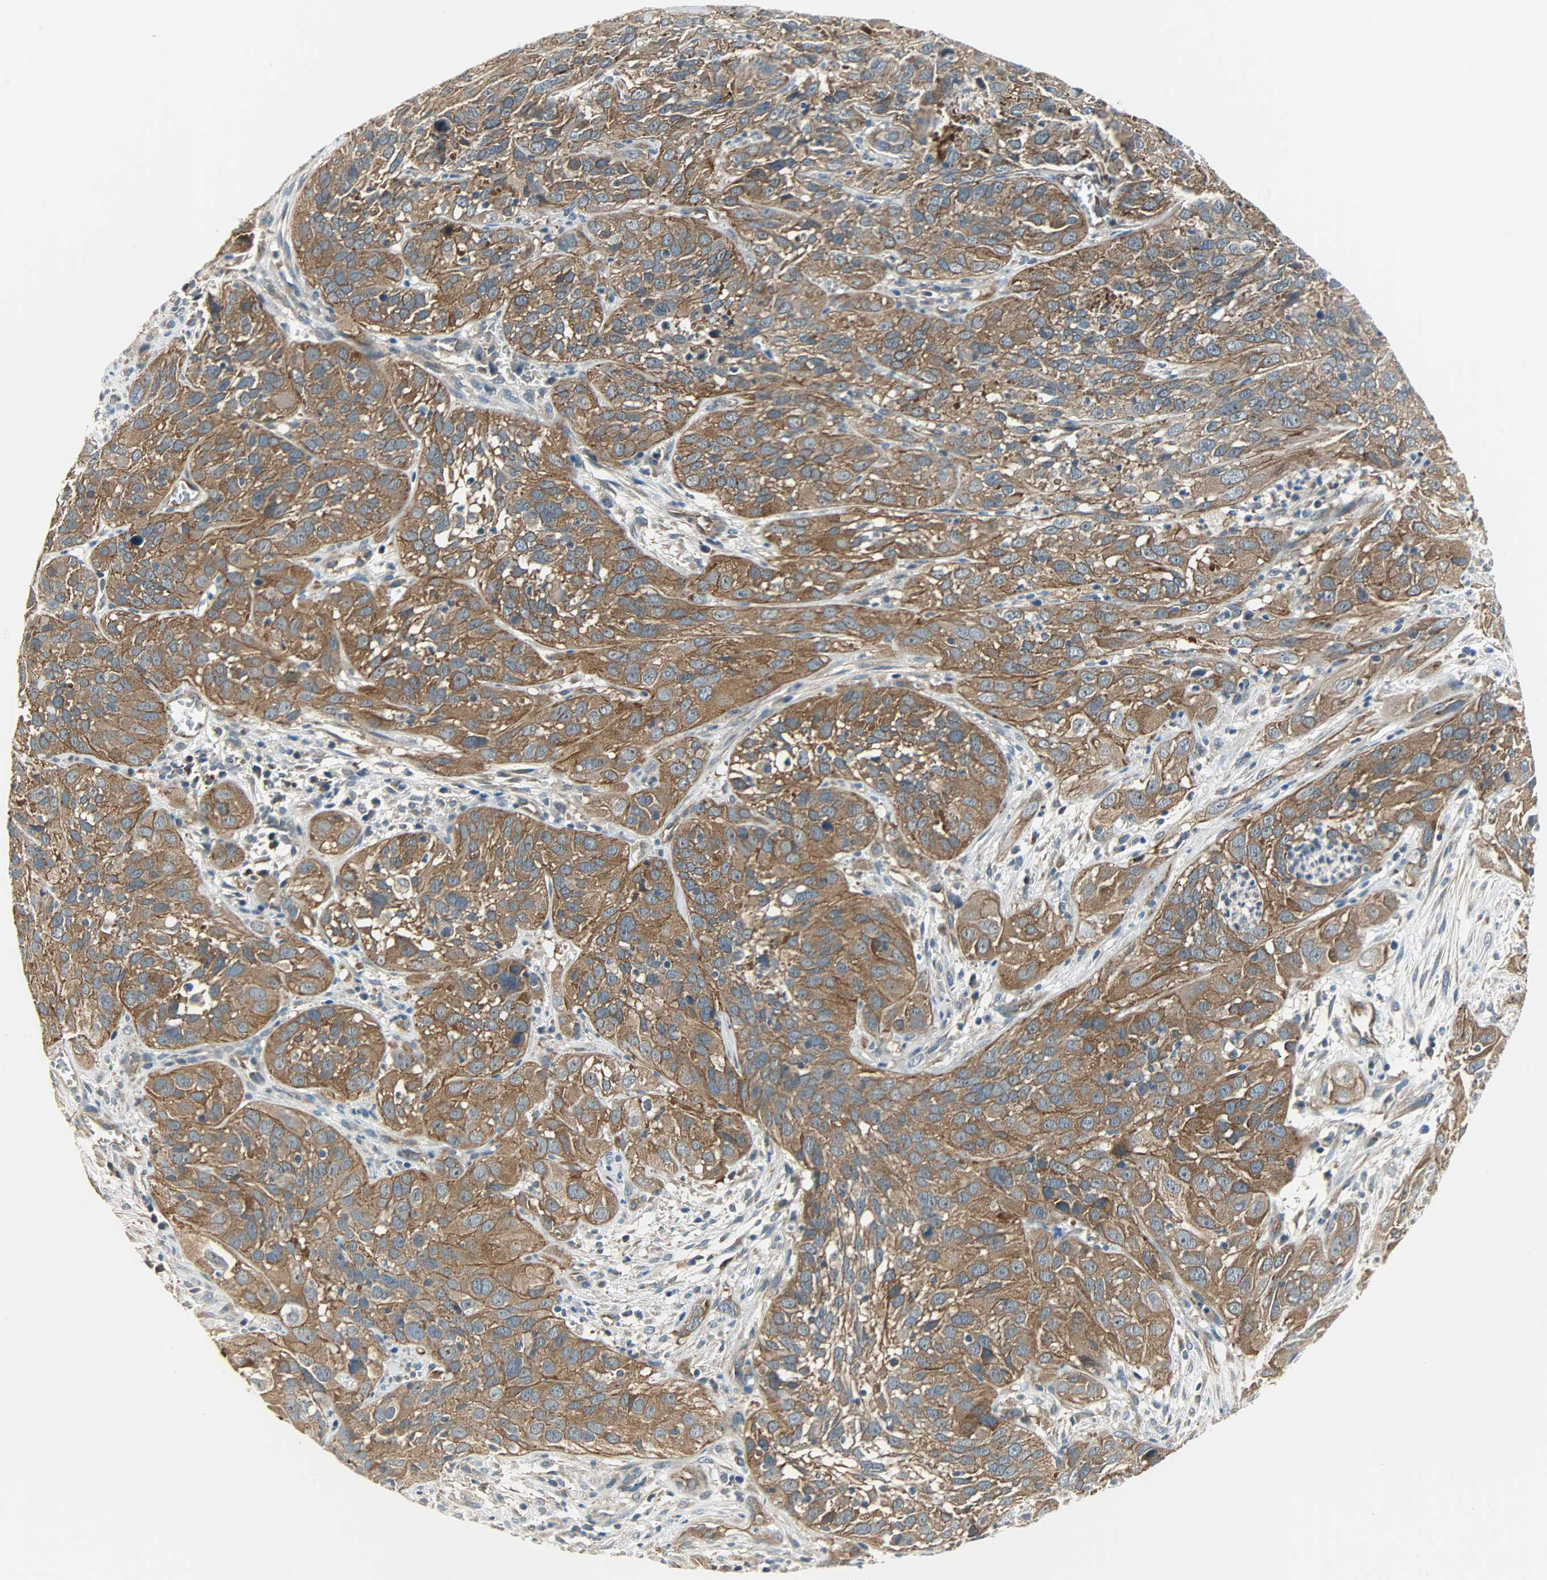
{"staining": {"intensity": "moderate", "quantity": ">75%", "location": "cytoplasmic/membranous"}, "tissue": "cervical cancer", "cell_type": "Tumor cells", "image_type": "cancer", "snomed": [{"axis": "morphology", "description": "Squamous cell carcinoma, NOS"}, {"axis": "topography", "description": "Cervix"}], "caption": "IHC of cervical squamous cell carcinoma demonstrates medium levels of moderate cytoplasmic/membranous staining in approximately >75% of tumor cells. The staining was performed using DAB to visualize the protein expression in brown, while the nuclei were stained in blue with hematoxylin (Magnification: 20x).", "gene": "KIAA1217", "patient": {"sex": "female", "age": 32}}